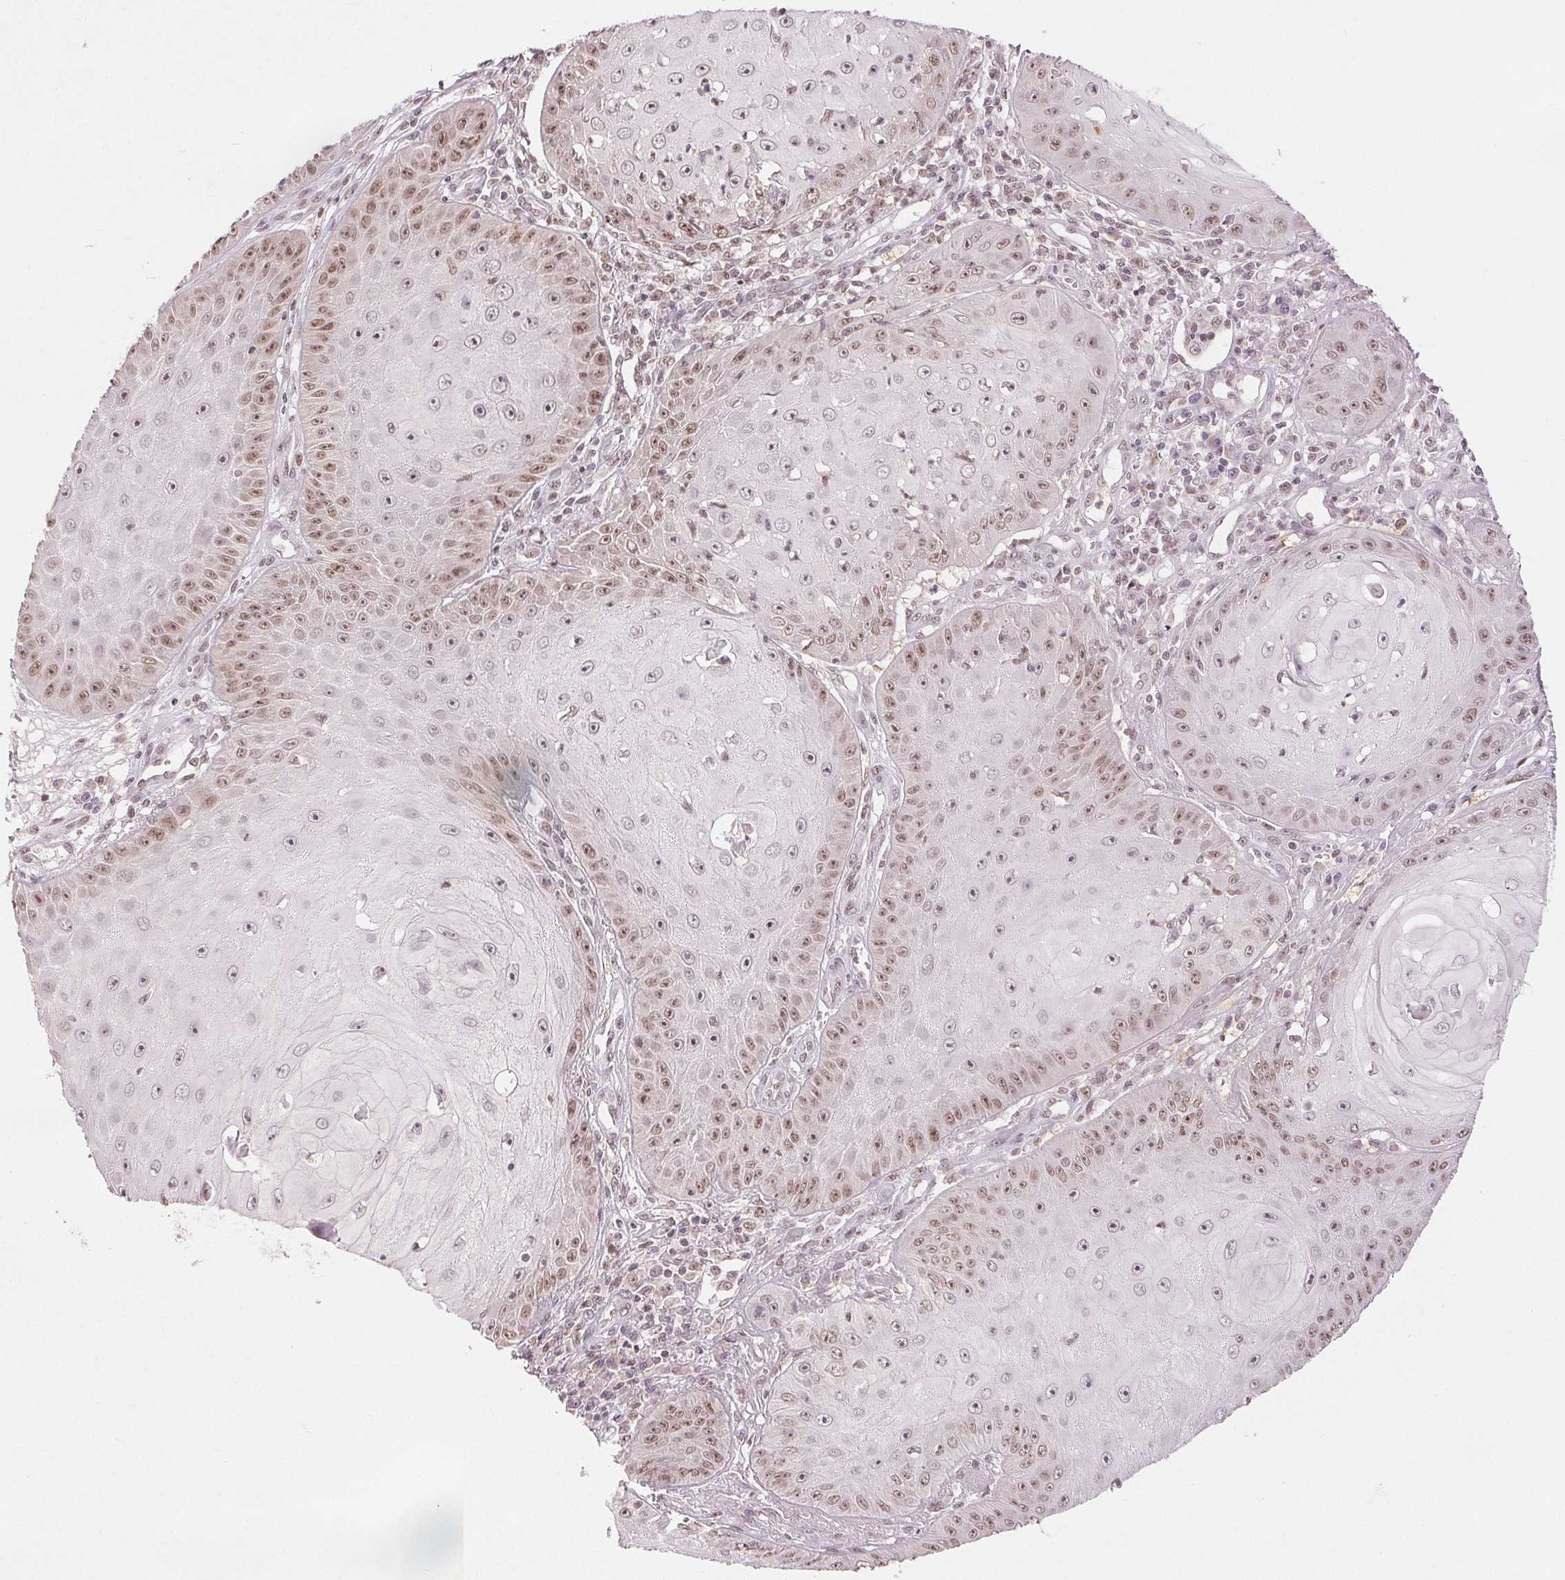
{"staining": {"intensity": "moderate", "quantity": ">75%", "location": "nuclear"}, "tissue": "skin cancer", "cell_type": "Tumor cells", "image_type": "cancer", "snomed": [{"axis": "morphology", "description": "Squamous cell carcinoma, NOS"}, {"axis": "topography", "description": "Skin"}], "caption": "The immunohistochemical stain highlights moderate nuclear expression in tumor cells of skin cancer (squamous cell carcinoma) tissue.", "gene": "DEK", "patient": {"sex": "male", "age": 70}}